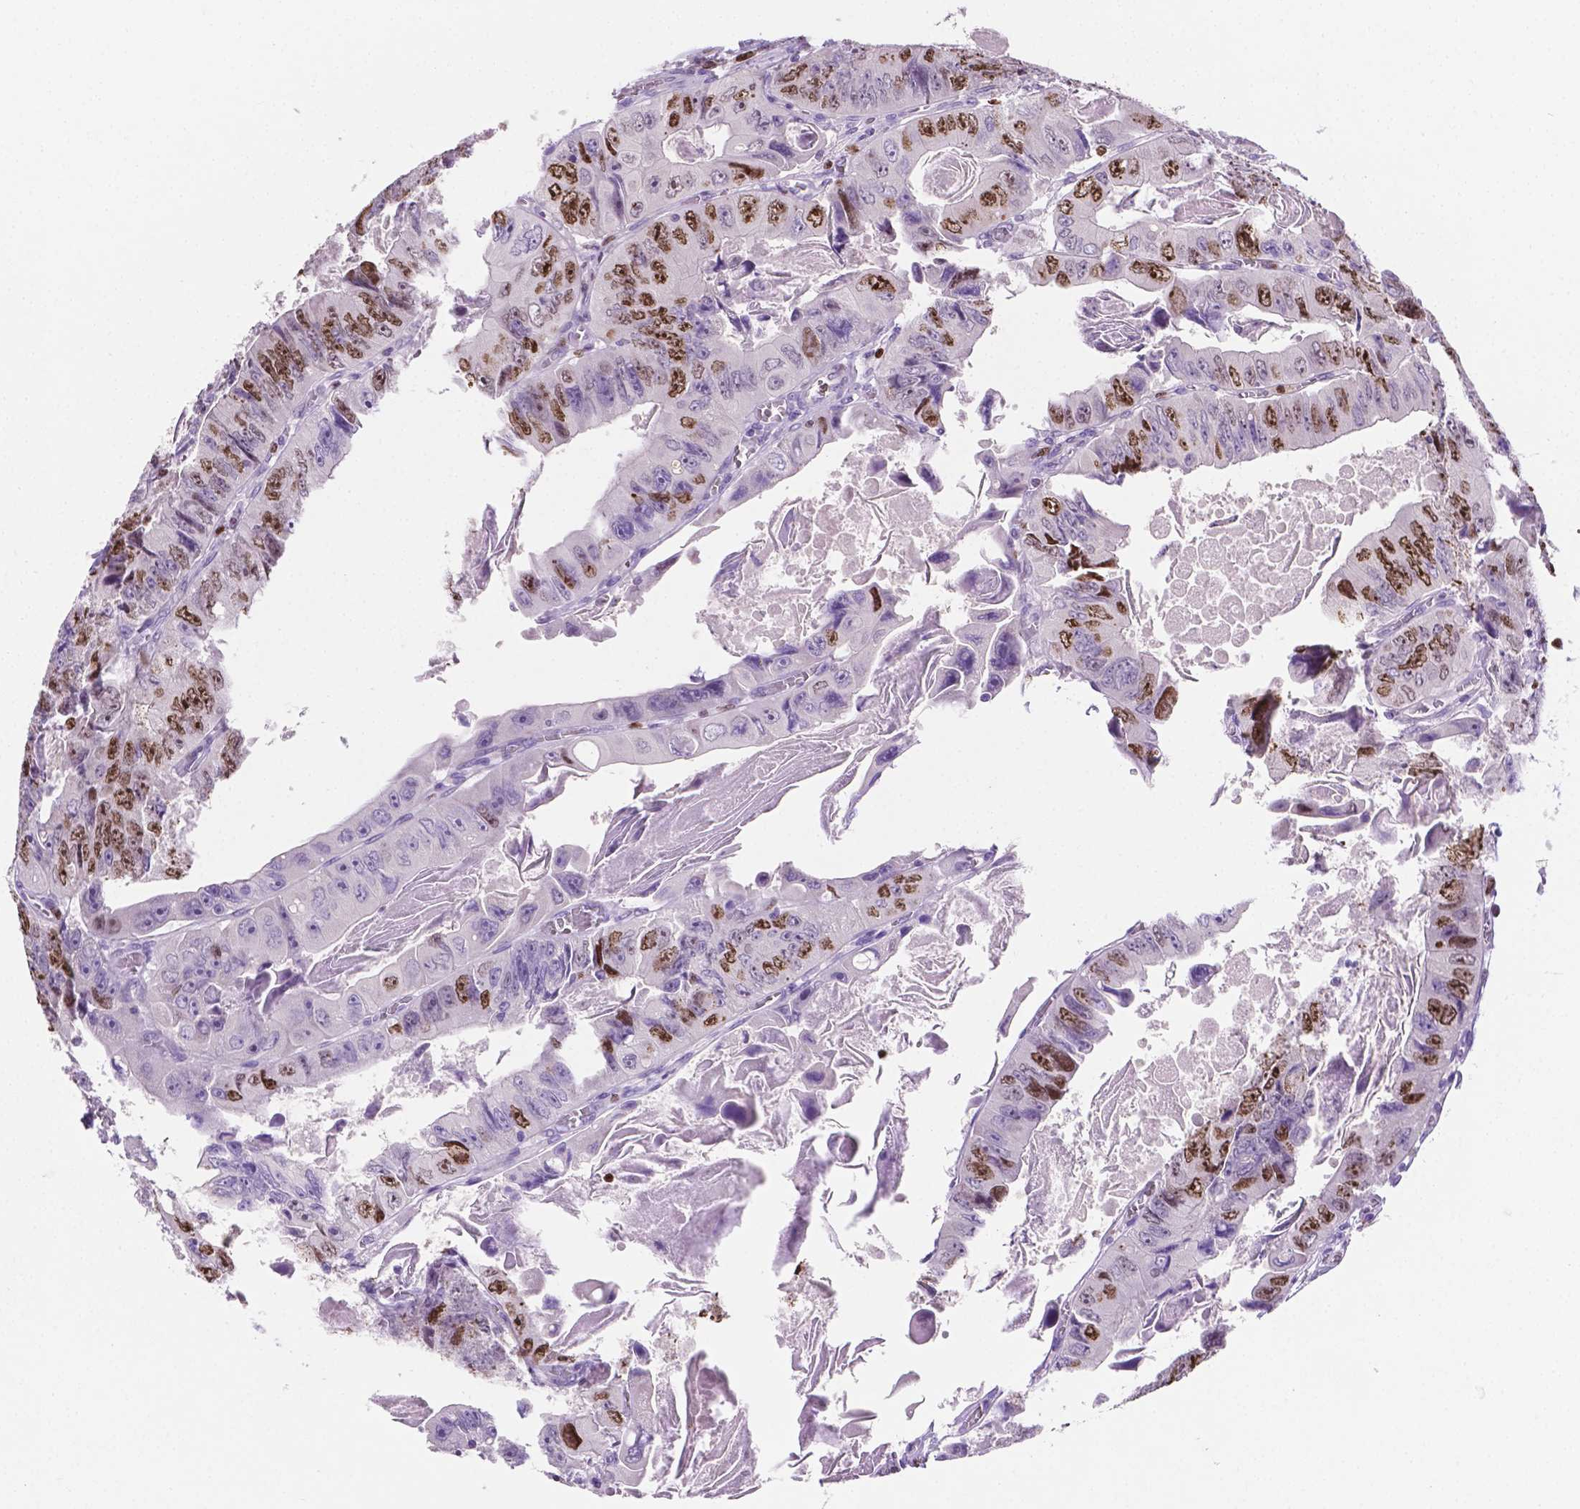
{"staining": {"intensity": "moderate", "quantity": "25%-75%", "location": "nuclear"}, "tissue": "colorectal cancer", "cell_type": "Tumor cells", "image_type": "cancer", "snomed": [{"axis": "morphology", "description": "Adenocarcinoma, NOS"}, {"axis": "topography", "description": "Colon"}], "caption": "DAB immunohistochemical staining of colorectal cancer (adenocarcinoma) demonstrates moderate nuclear protein staining in about 25%-75% of tumor cells.", "gene": "SIAH2", "patient": {"sex": "female", "age": 84}}